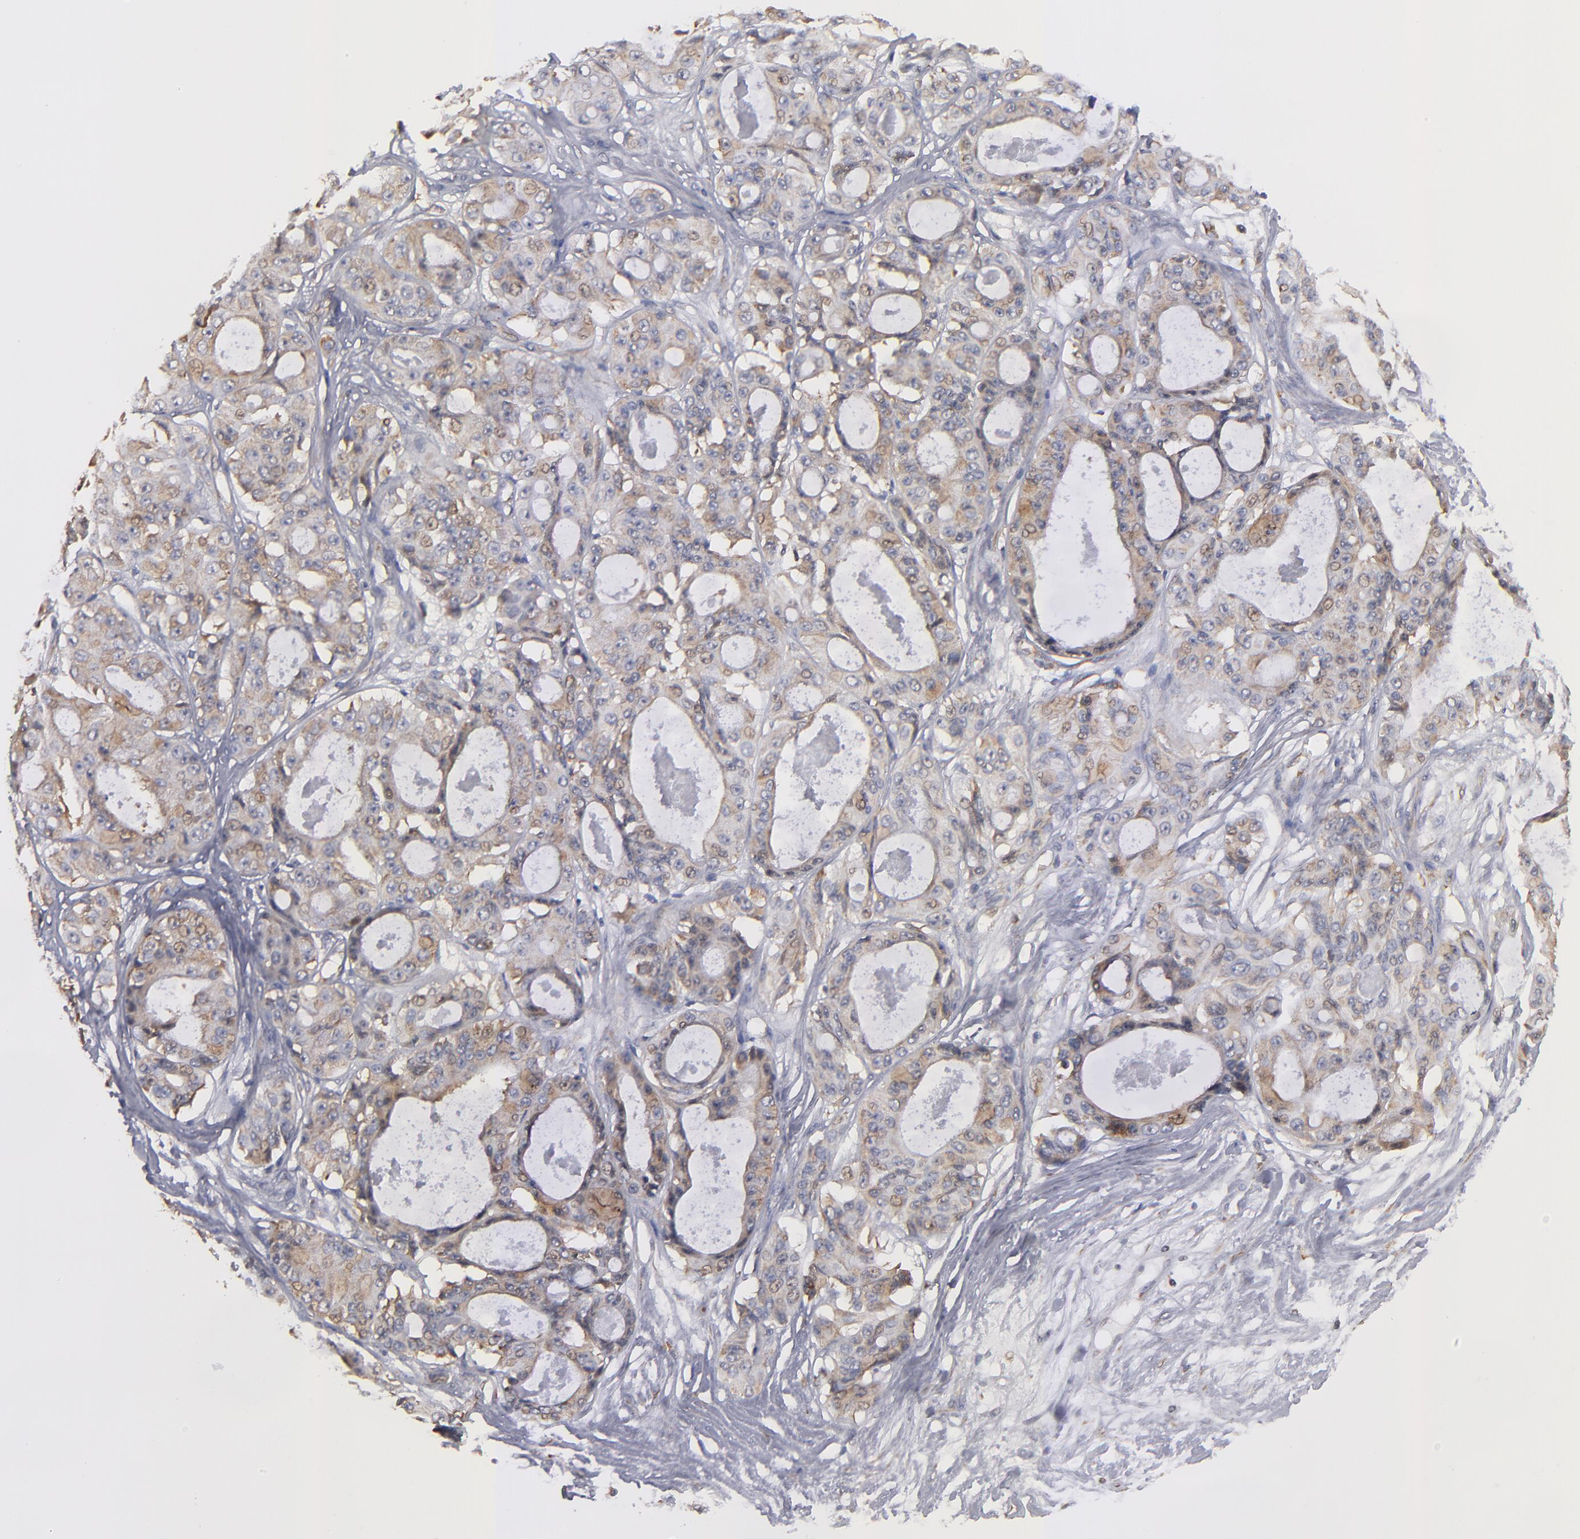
{"staining": {"intensity": "weak", "quantity": ">75%", "location": "cytoplasmic/membranous"}, "tissue": "ovarian cancer", "cell_type": "Tumor cells", "image_type": "cancer", "snomed": [{"axis": "morphology", "description": "Carcinoma, endometroid"}, {"axis": "topography", "description": "Ovary"}], "caption": "Protein staining of endometroid carcinoma (ovarian) tissue shows weak cytoplasmic/membranous staining in approximately >75% of tumor cells.", "gene": "KTN1", "patient": {"sex": "female", "age": 61}}